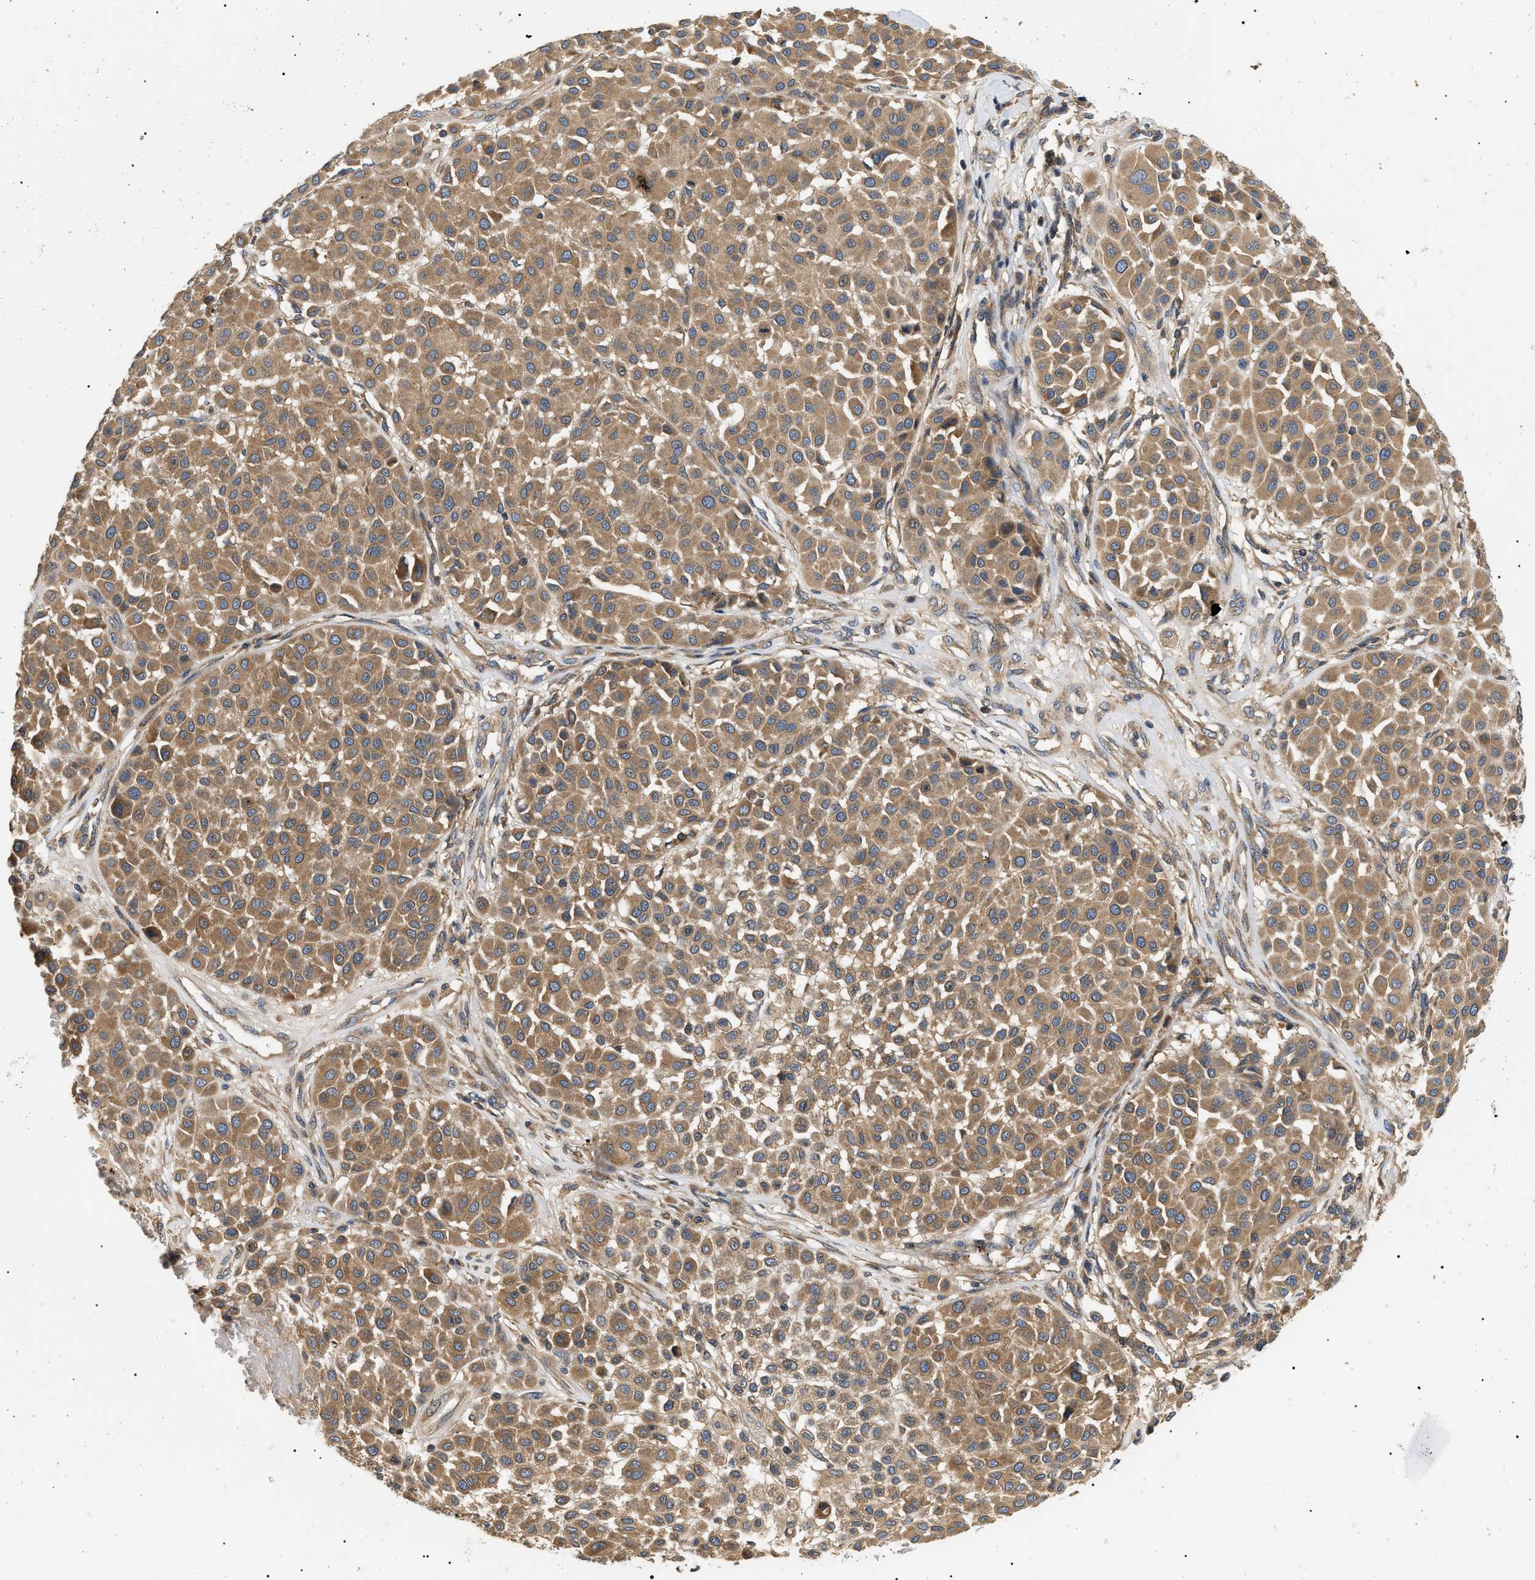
{"staining": {"intensity": "moderate", "quantity": ">75%", "location": "cytoplasmic/membranous"}, "tissue": "melanoma", "cell_type": "Tumor cells", "image_type": "cancer", "snomed": [{"axis": "morphology", "description": "Malignant melanoma, Metastatic site"}, {"axis": "topography", "description": "Soft tissue"}], "caption": "A high-resolution photomicrograph shows immunohistochemistry (IHC) staining of melanoma, which demonstrates moderate cytoplasmic/membranous expression in approximately >75% of tumor cells.", "gene": "PPM1B", "patient": {"sex": "male", "age": 41}}